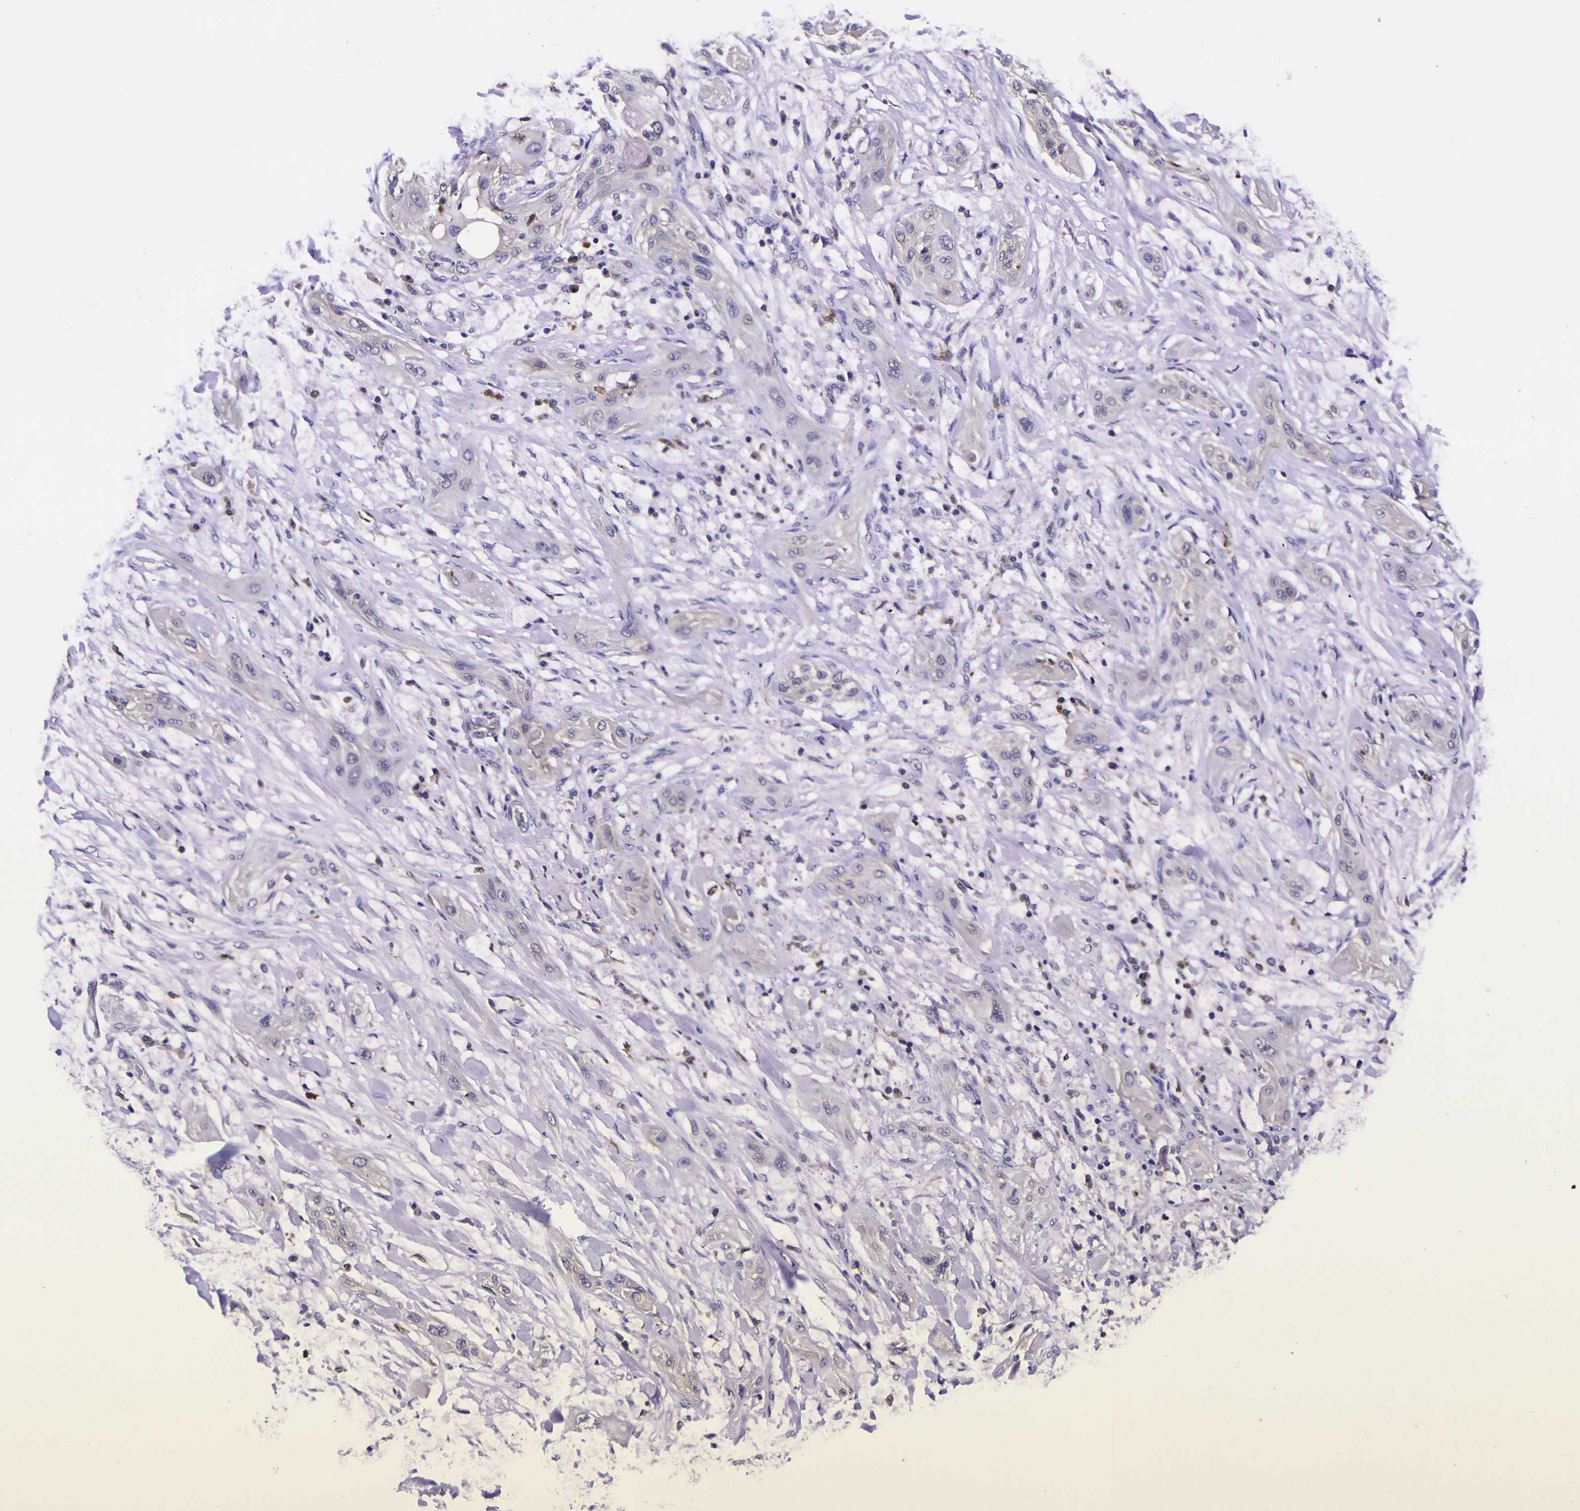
{"staining": {"intensity": "negative", "quantity": "none", "location": "none"}, "tissue": "lung cancer", "cell_type": "Tumor cells", "image_type": "cancer", "snomed": [{"axis": "morphology", "description": "Squamous cell carcinoma, NOS"}, {"axis": "topography", "description": "Lung"}], "caption": "DAB (3,3'-diaminobenzidine) immunohistochemical staining of lung cancer exhibits no significant staining in tumor cells. (DAB immunohistochemistry visualized using brightfield microscopy, high magnification).", "gene": "MAPK14", "patient": {"sex": "female", "age": 47}}